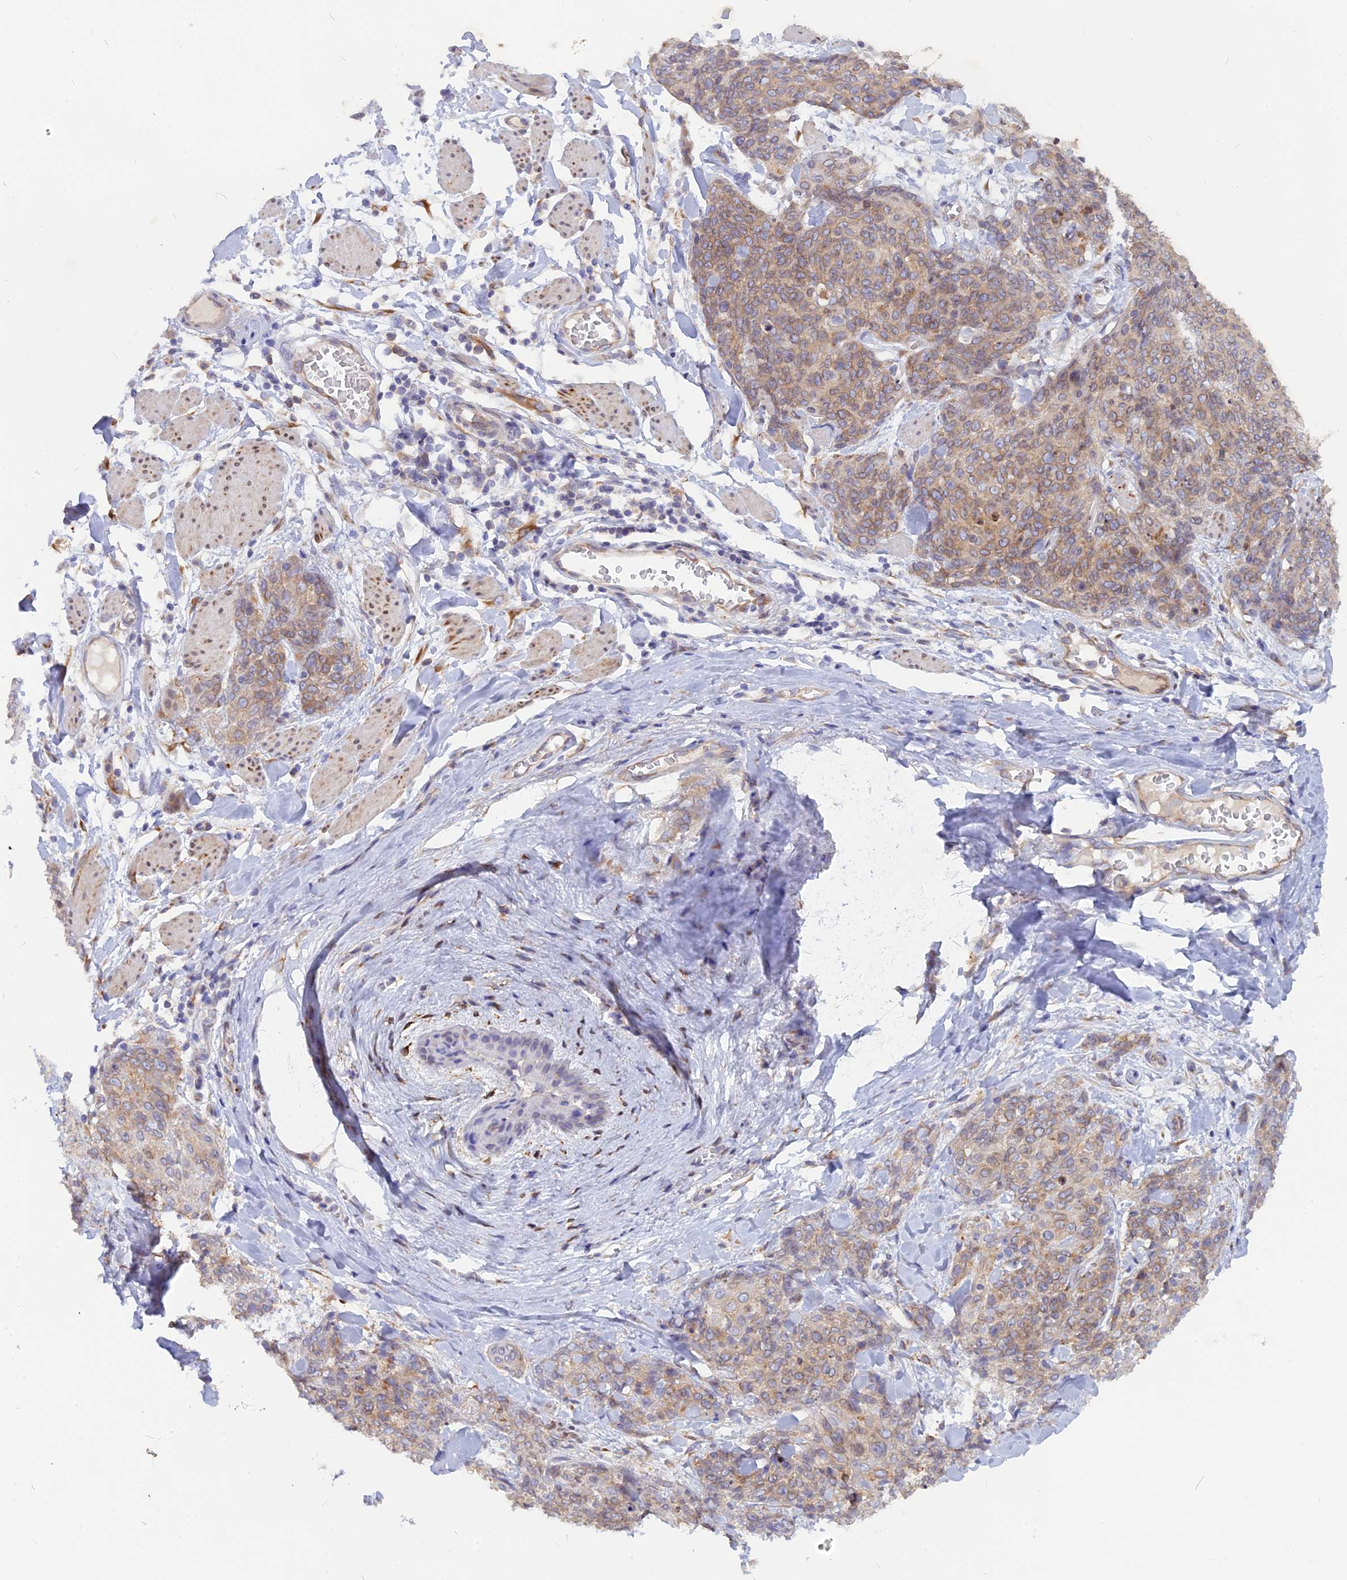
{"staining": {"intensity": "moderate", "quantity": ">75%", "location": "cytoplasmic/membranous"}, "tissue": "skin cancer", "cell_type": "Tumor cells", "image_type": "cancer", "snomed": [{"axis": "morphology", "description": "Squamous cell carcinoma, NOS"}, {"axis": "topography", "description": "Skin"}, {"axis": "topography", "description": "Vulva"}], "caption": "Immunohistochemical staining of human skin cancer exhibits medium levels of moderate cytoplasmic/membranous protein staining in approximately >75% of tumor cells.", "gene": "TLCD1", "patient": {"sex": "female", "age": 85}}